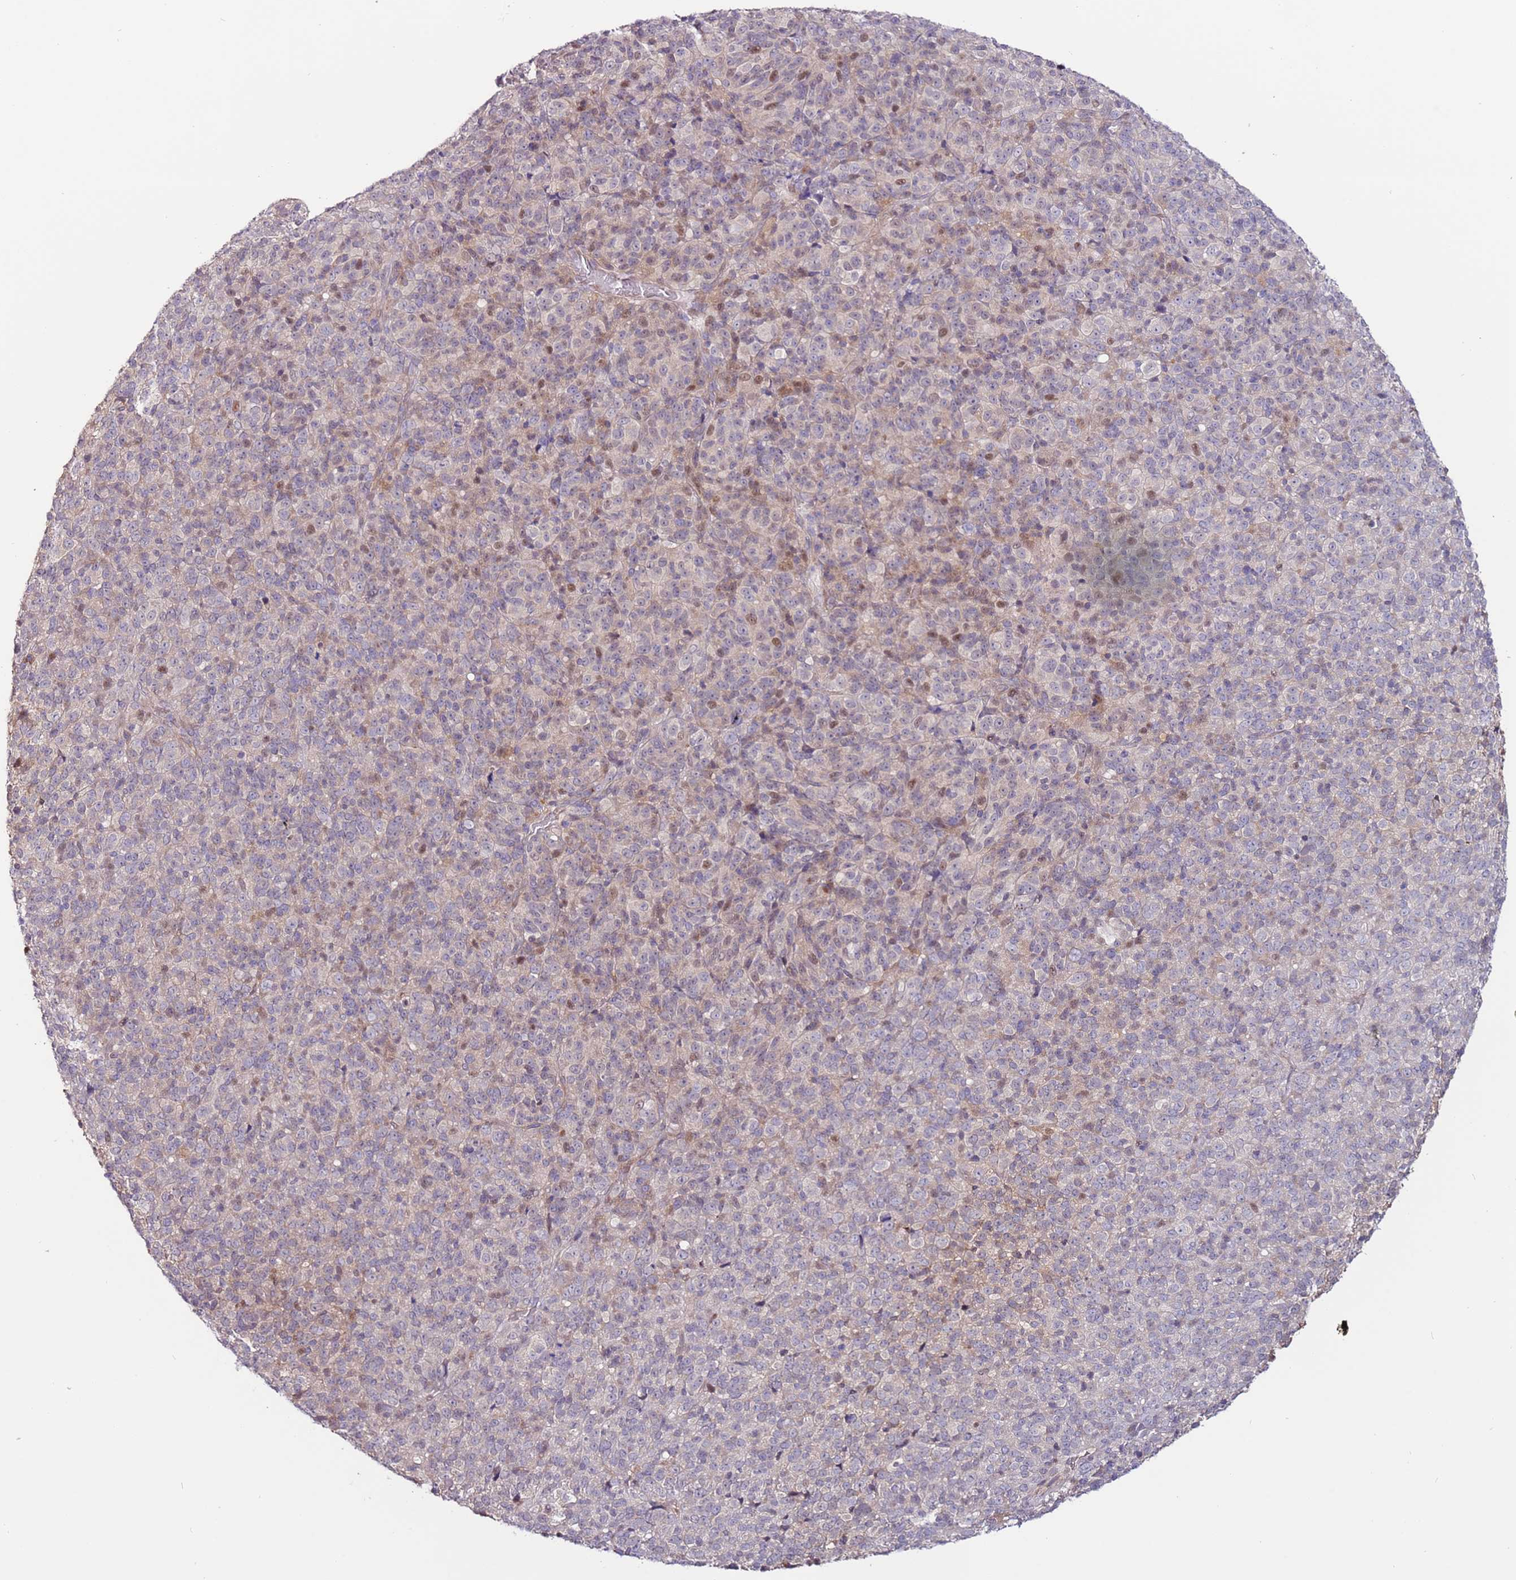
{"staining": {"intensity": "weak", "quantity": "<25%", "location": "cytoplasmic/membranous"}, "tissue": "melanoma", "cell_type": "Tumor cells", "image_type": "cancer", "snomed": [{"axis": "morphology", "description": "Malignant melanoma, Metastatic site"}, {"axis": "topography", "description": "Brain"}], "caption": "Melanoma stained for a protein using IHC displays no positivity tumor cells.", "gene": "MTG2", "patient": {"sex": "female", "age": 56}}